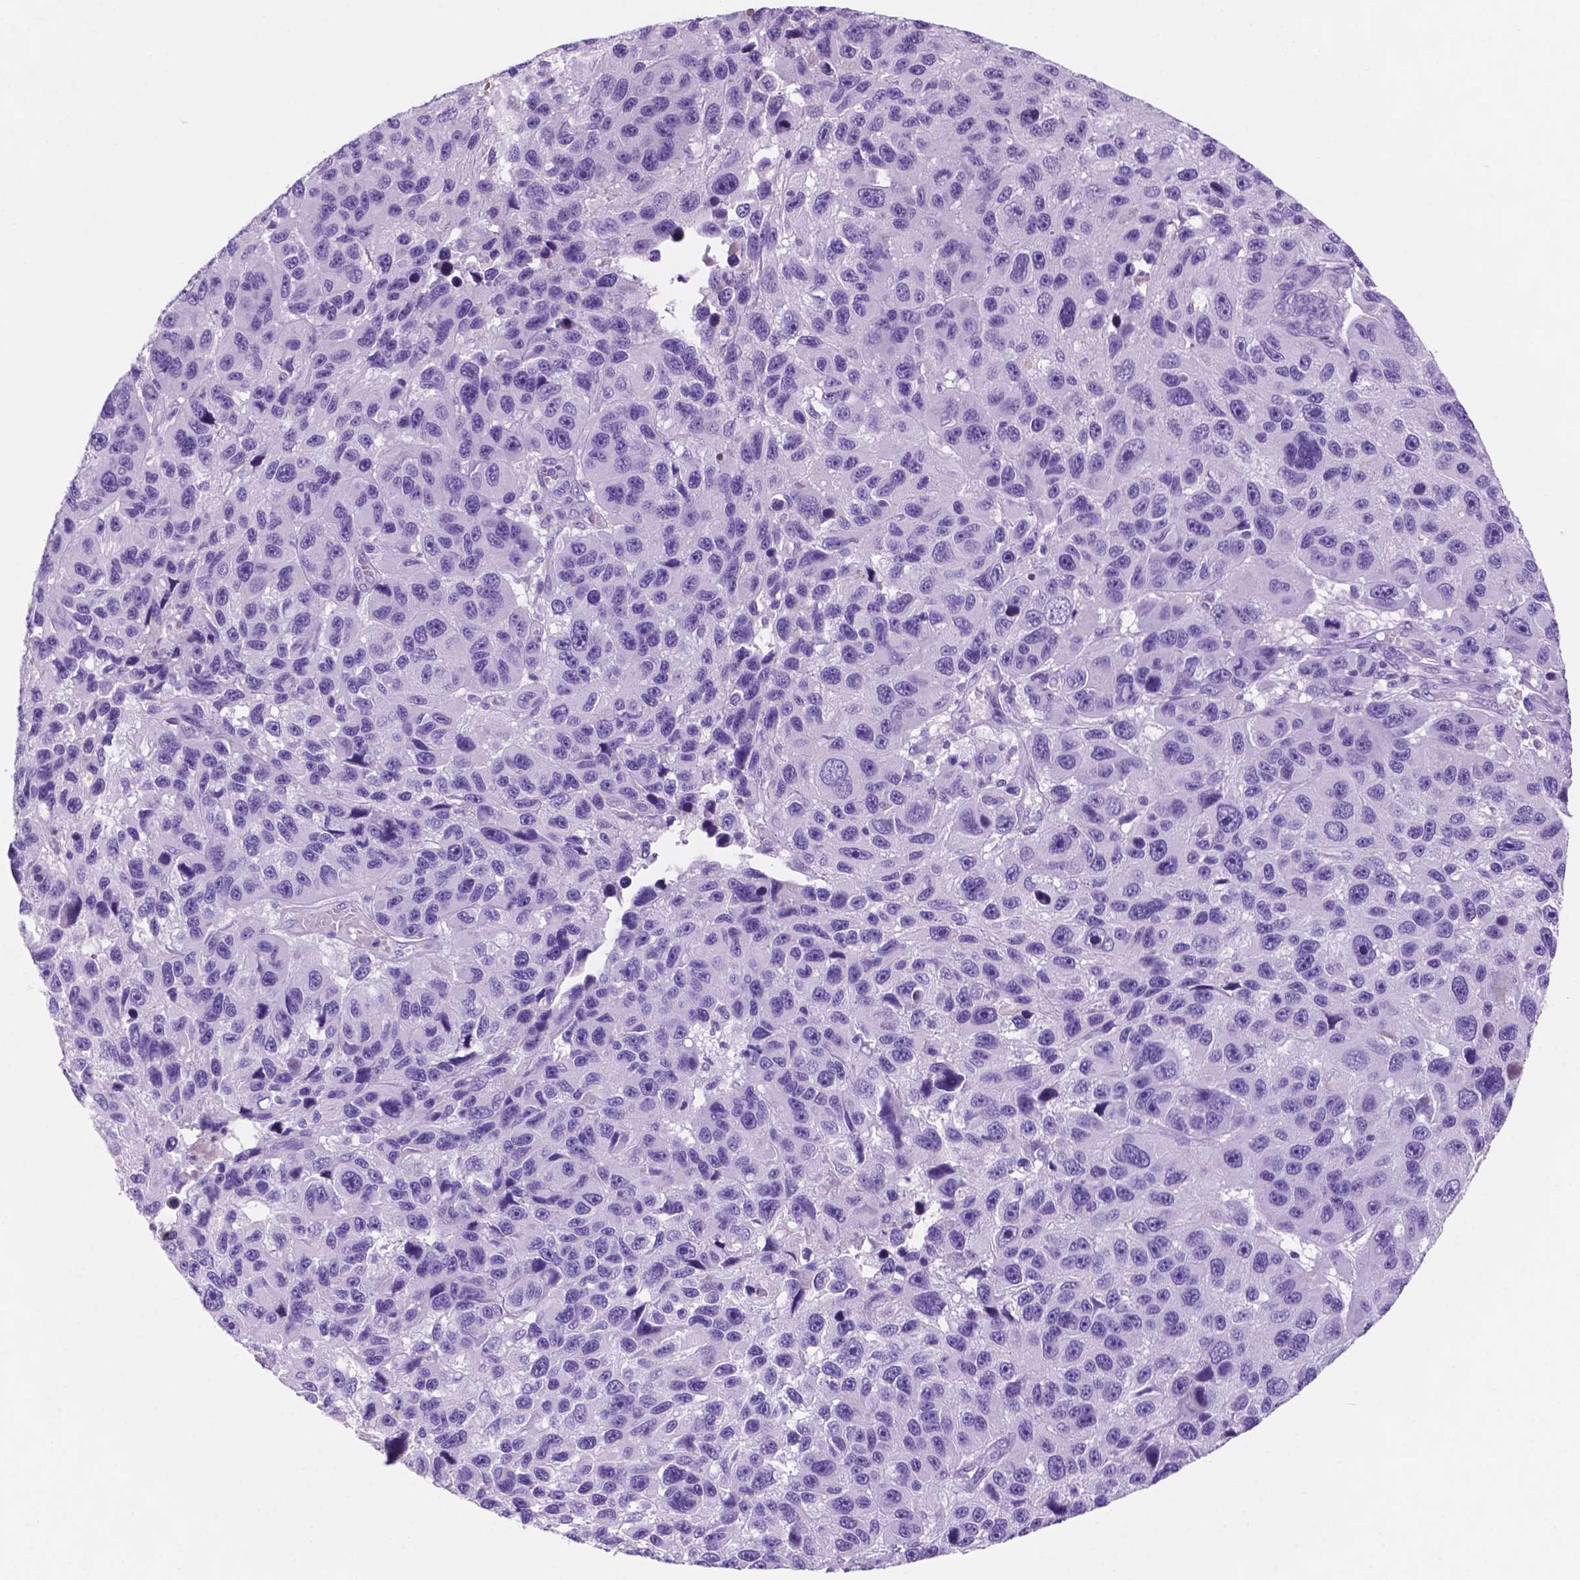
{"staining": {"intensity": "negative", "quantity": "none", "location": "none"}, "tissue": "melanoma", "cell_type": "Tumor cells", "image_type": "cancer", "snomed": [{"axis": "morphology", "description": "Malignant melanoma, NOS"}, {"axis": "topography", "description": "Skin"}], "caption": "Melanoma was stained to show a protein in brown. There is no significant staining in tumor cells. (IHC, brightfield microscopy, high magnification).", "gene": "POU4F1", "patient": {"sex": "male", "age": 53}}